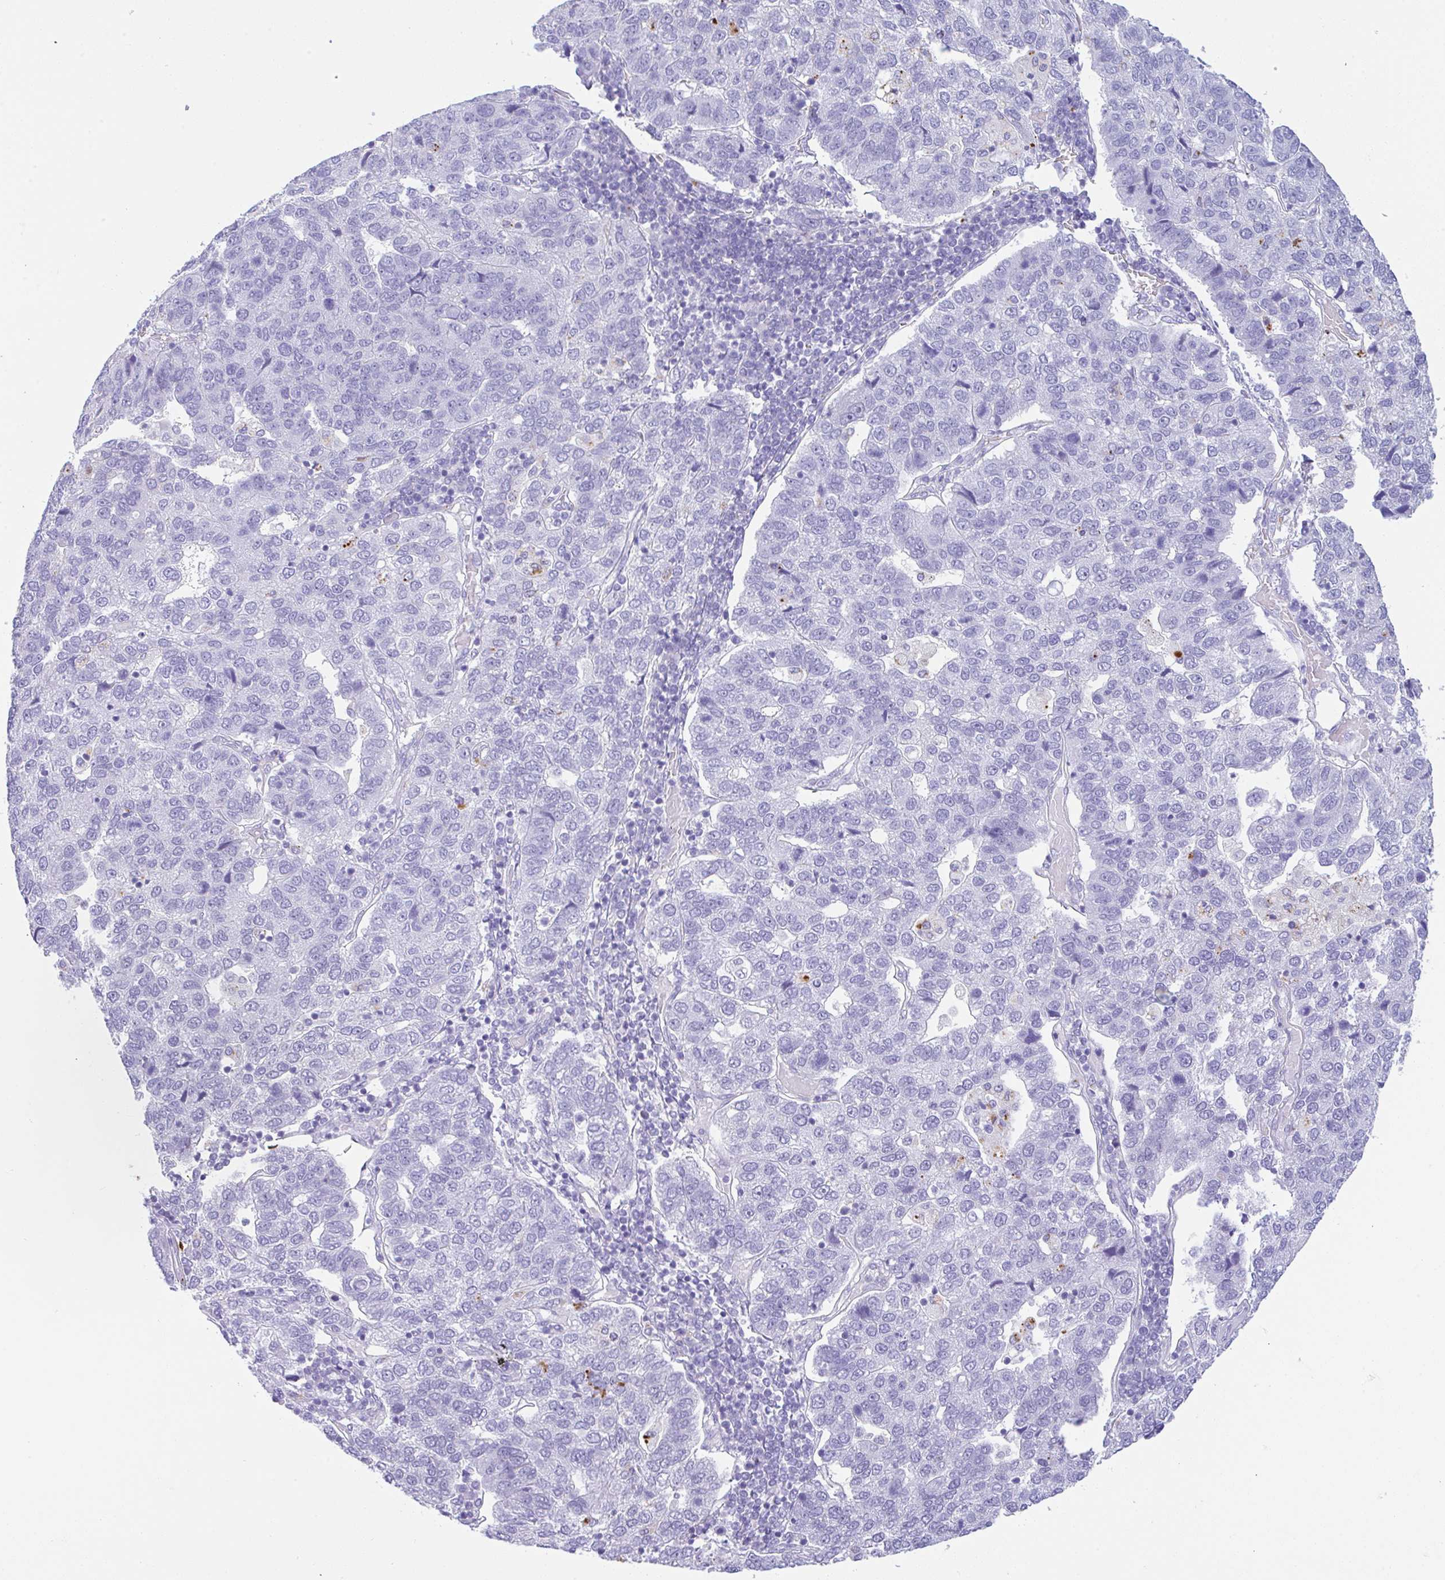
{"staining": {"intensity": "negative", "quantity": "none", "location": "none"}, "tissue": "pancreatic cancer", "cell_type": "Tumor cells", "image_type": "cancer", "snomed": [{"axis": "morphology", "description": "Adenocarcinoma, NOS"}, {"axis": "topography", "description": "Pancreas"}], "caption": "Protein analysis of pancreatic adenocarcinoma exhibits no significant staining in tumor cells.", "gene": "NDUFAF8", "patient": {"sex": "female", "age": 61}}